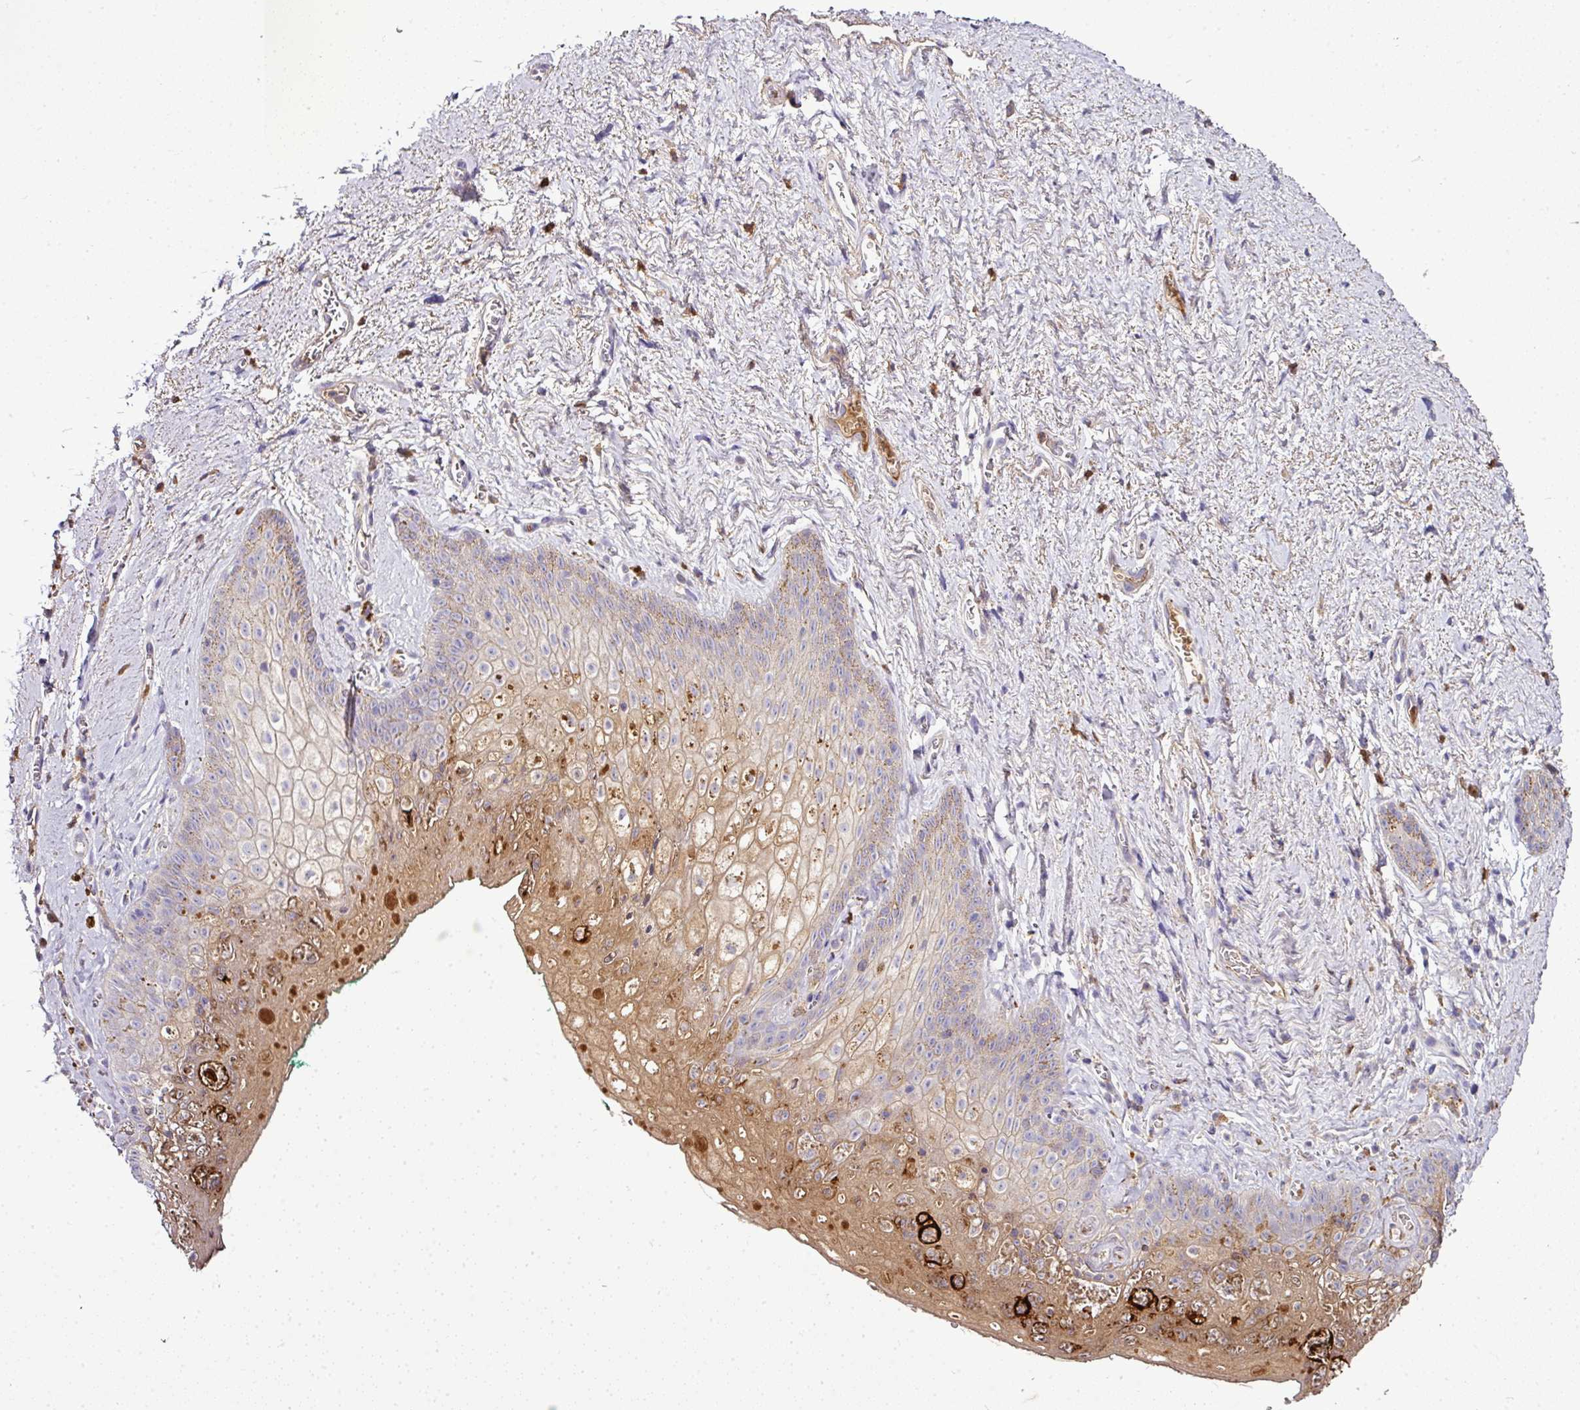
{"staining": {"intensity": "moderate", "quantity": "<25%", "location": "cytoplasmic/membranous"}, "tissue": "vagina", "cell_type": "Squamous epithelial cells", "image_type": "normal", "snomed": [{"axis": "morphology", "description": "Normal tissue, NOS"}, {"axis": "topography", "description": "Vulva"}, {"axis": "topography", "description": "Vagina"}, {"axis": "topography", "description": "Peripheral nerve tissue"}], "caption": "Immunohistochemistry micrograph of benign vagina: vagina stained using immunohistochemistry exhibits low levels of moderate protein expression localized specifically in the cytoplasmic/membranous of squamous epithelial cells, appearing as a cytoplasmic/membranous brown color.", "gene": "CAB39L", "patient": {"sex": "female", "age": 66}}